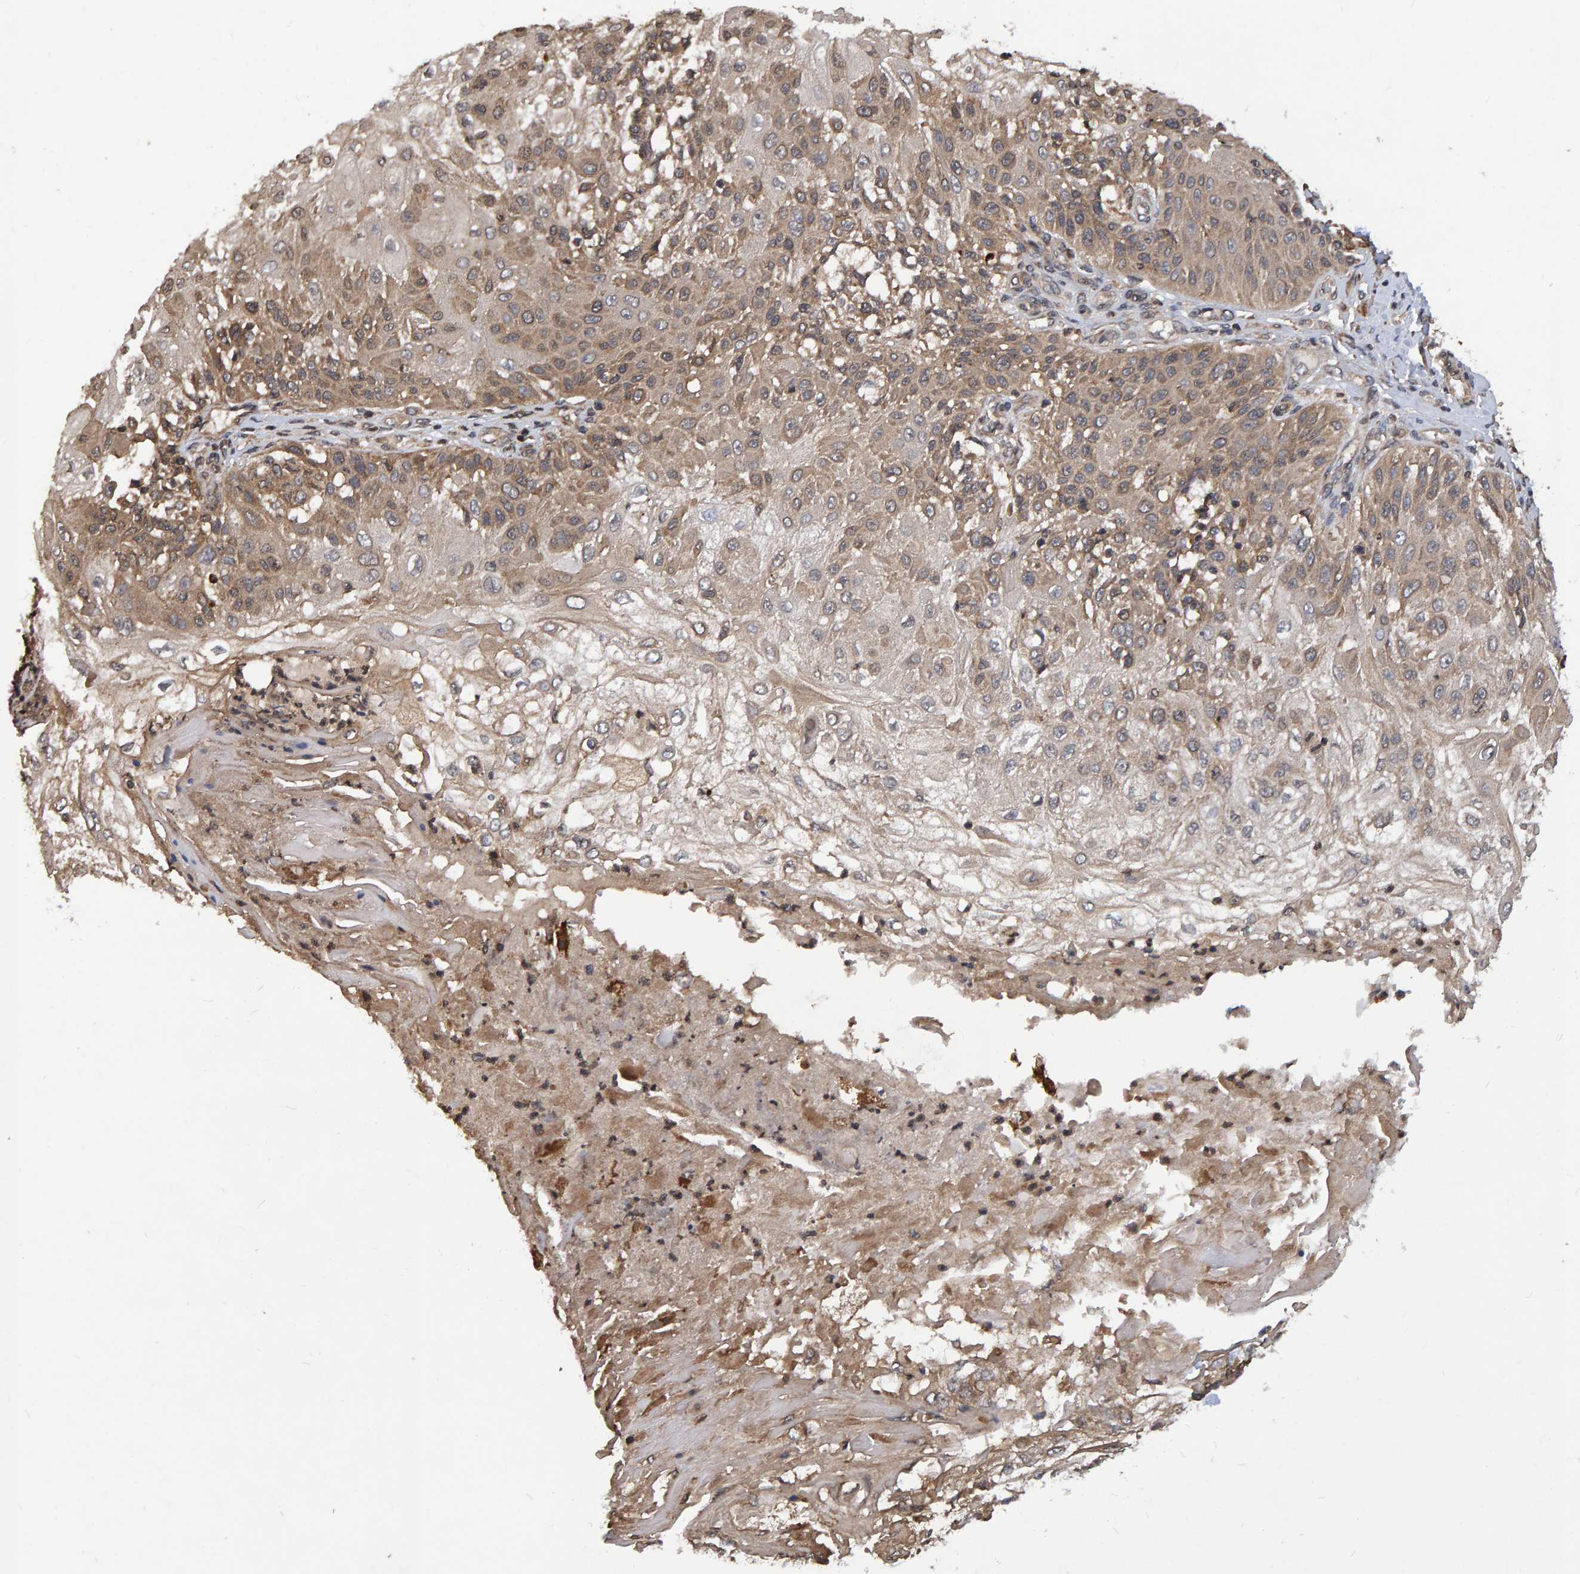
{"staining": {"intensity": "moderate", "quantity": ">75%", "location": "cytoplasmic/membranous"}, "tissue": "skin cancer", "cell_type": "Tumor cells", "image_type": "cancer", "snomed": [{"axis": "morphology", "description": "Normal tissue, NOS"}, {"axis": "morphology", "description": "Squamous cell carcinoma, NOS"}, {"axis": "topography", "description": "Skin"}], "caption": "Immunohistochemical staining of human skin squamous cell carcinoma displays medium levels of moderate cytoplasmic/membranous protein expression in about >75% of tumor cells. The protein of interest is shown in brown color, while the nuclei are stained blue.", "gene": "GAB2", "patient": {"sex": "female", "age": 83}}